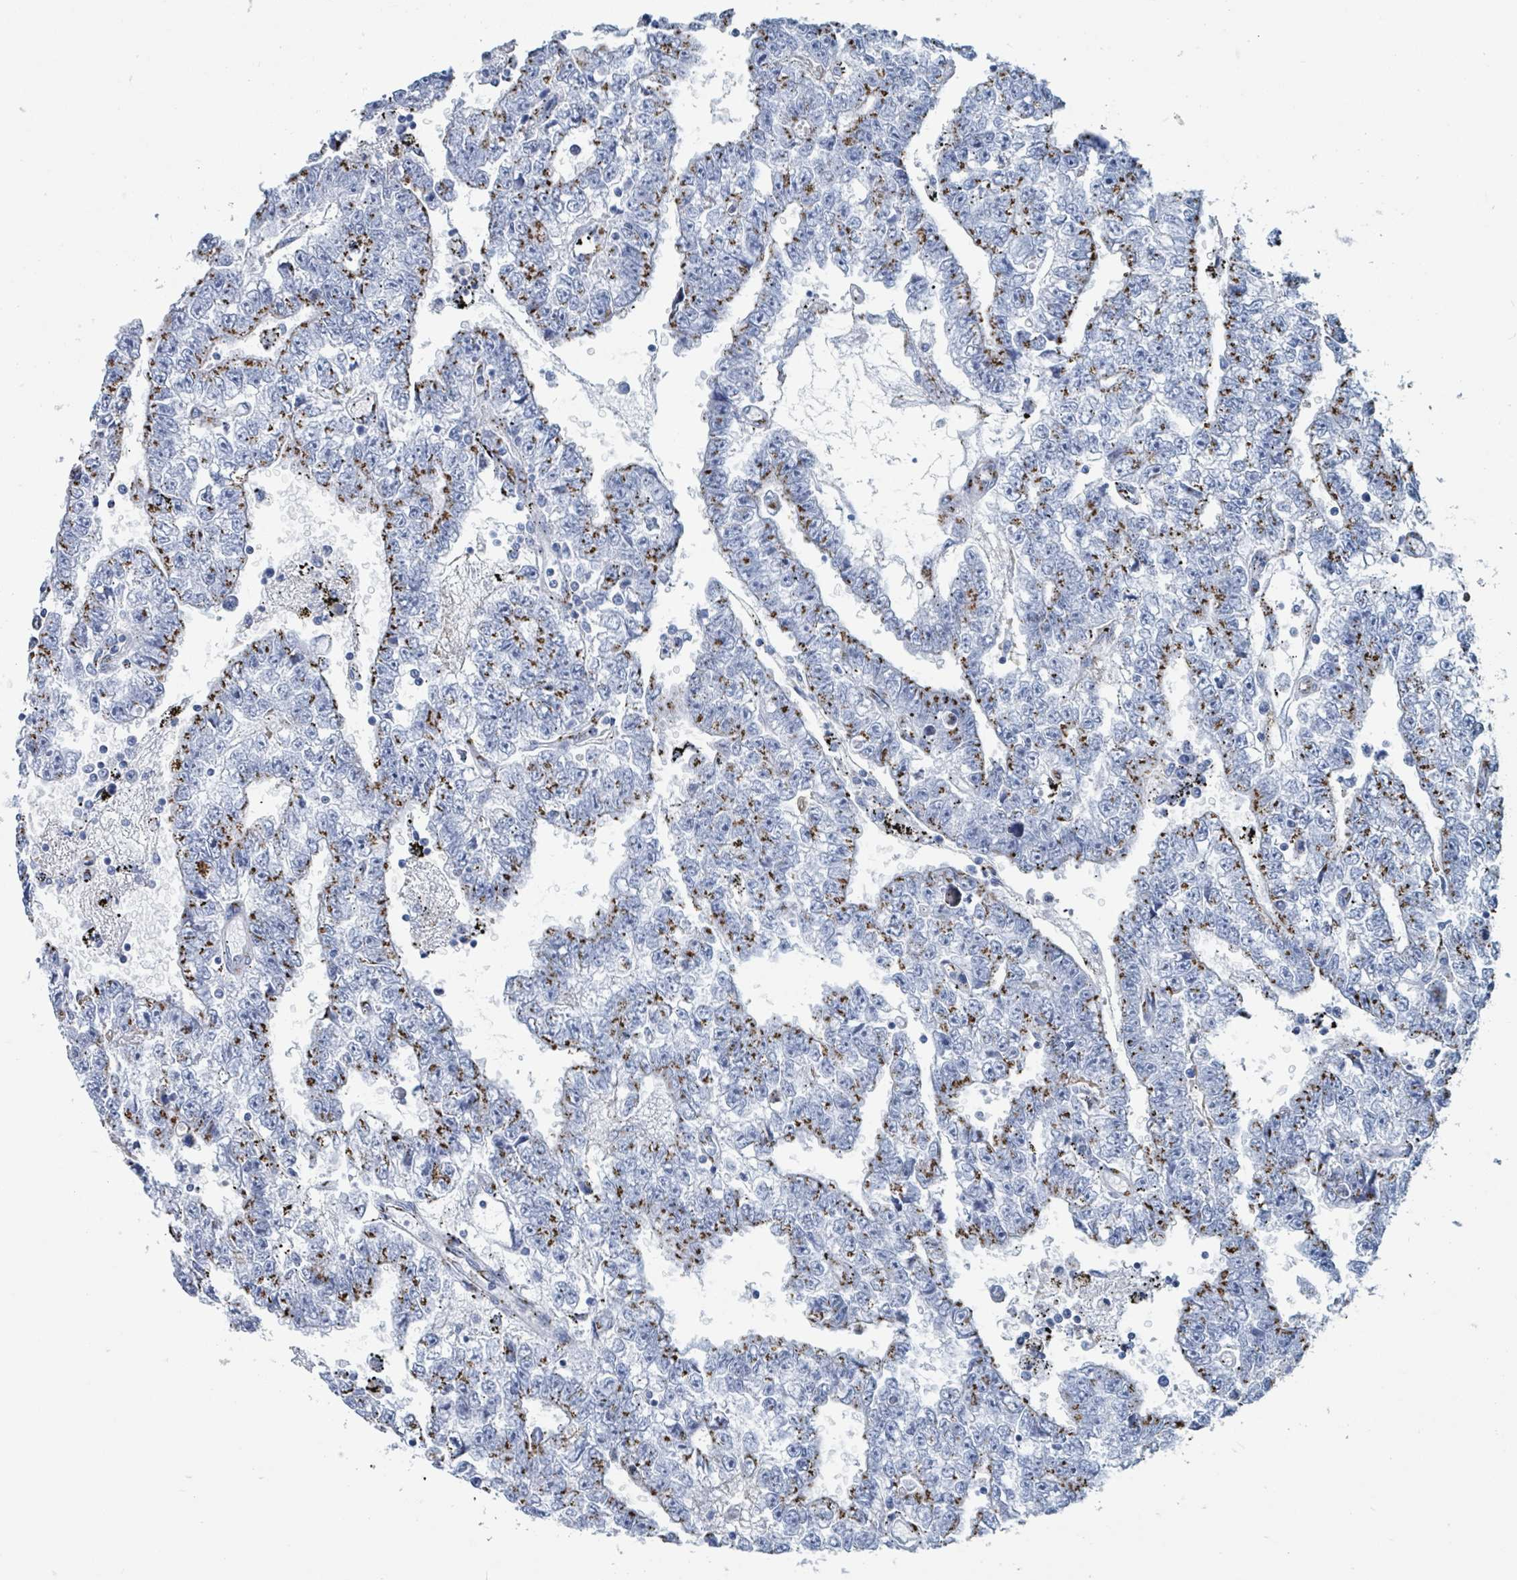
{"staining": {"intensity": "moderate", "quantity": "25%-75%", "location": "cytoplasmic/membranous"}, "tissue": "testis cancer", "cell_type": "Tumor cells", "image_type": "cancer", "snomed": [{"axis": "morphology", "description": "Carcinoma, Embryonal, NOS"}, {"axis": "topography", "description": "Testis"}], "caption": "A brown stain labels moderate cytoplasmic/membranous staining of a protein in testis embryonal carcinoma tumor cells. Nuclei are stained in blue.", "gene": "DCAF5", "patient": {"sex": "male", "age": 25}}